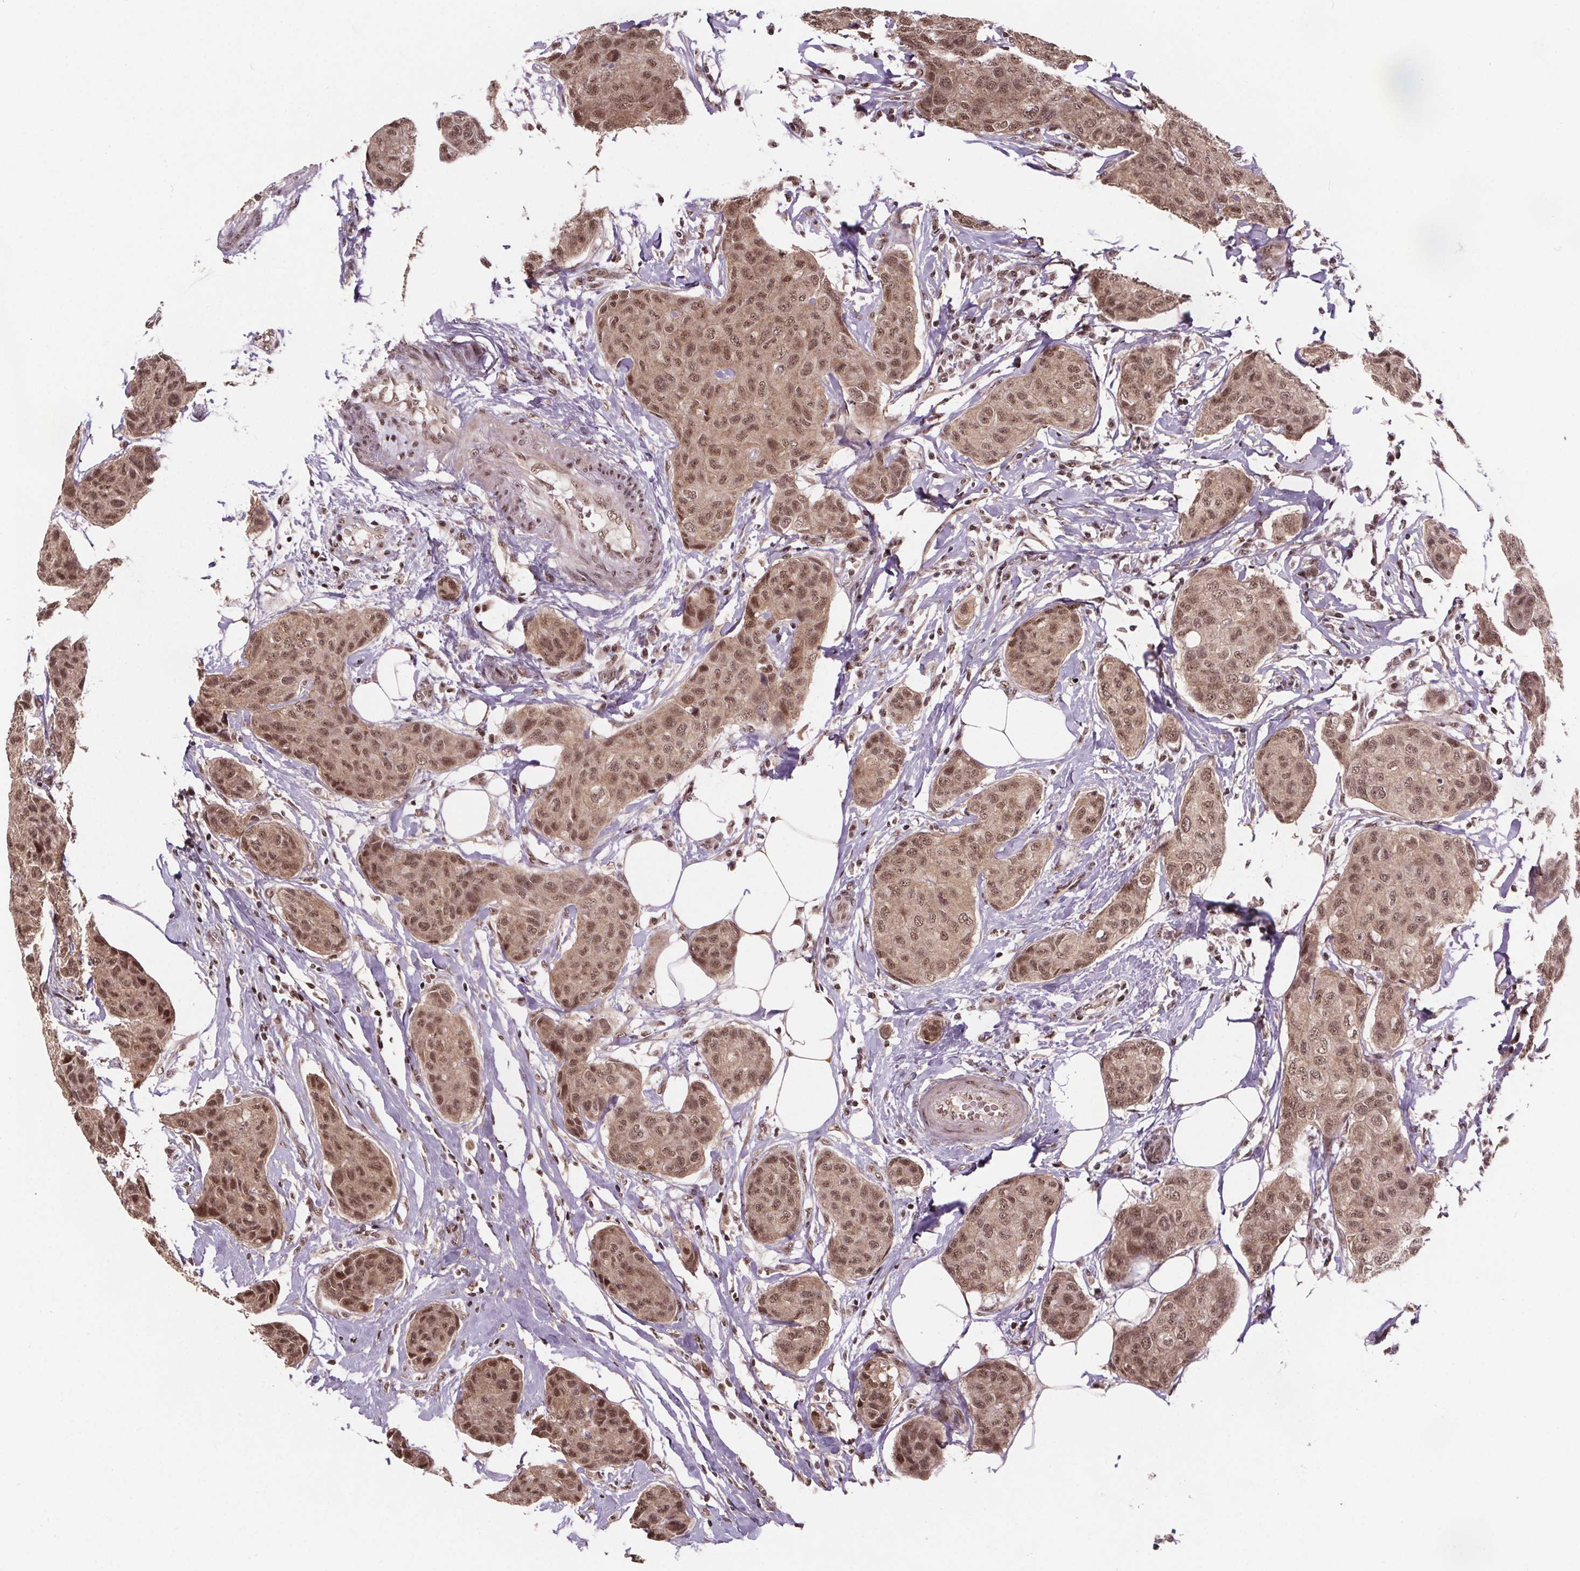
{"staining": {"intensity": "moderate", "quantity": ">75%", "location": "nuclear"}, "tissue": "breast cancer", "cell_type": "Tumor cells", "image_type": "cancer", "snomed": [{"axis": "morphology", "description": "Duct carcinoma"}, {"axis": "topography", "description": "Breast"}], "caption": "Protein expression analysis of breast cancer (intraductal carcinoma) exhibits moderate nuclear staining in approximately >75% of tumor cells.", "gene": "JARID2", "patient": {"sex": "female", "age": 80}}